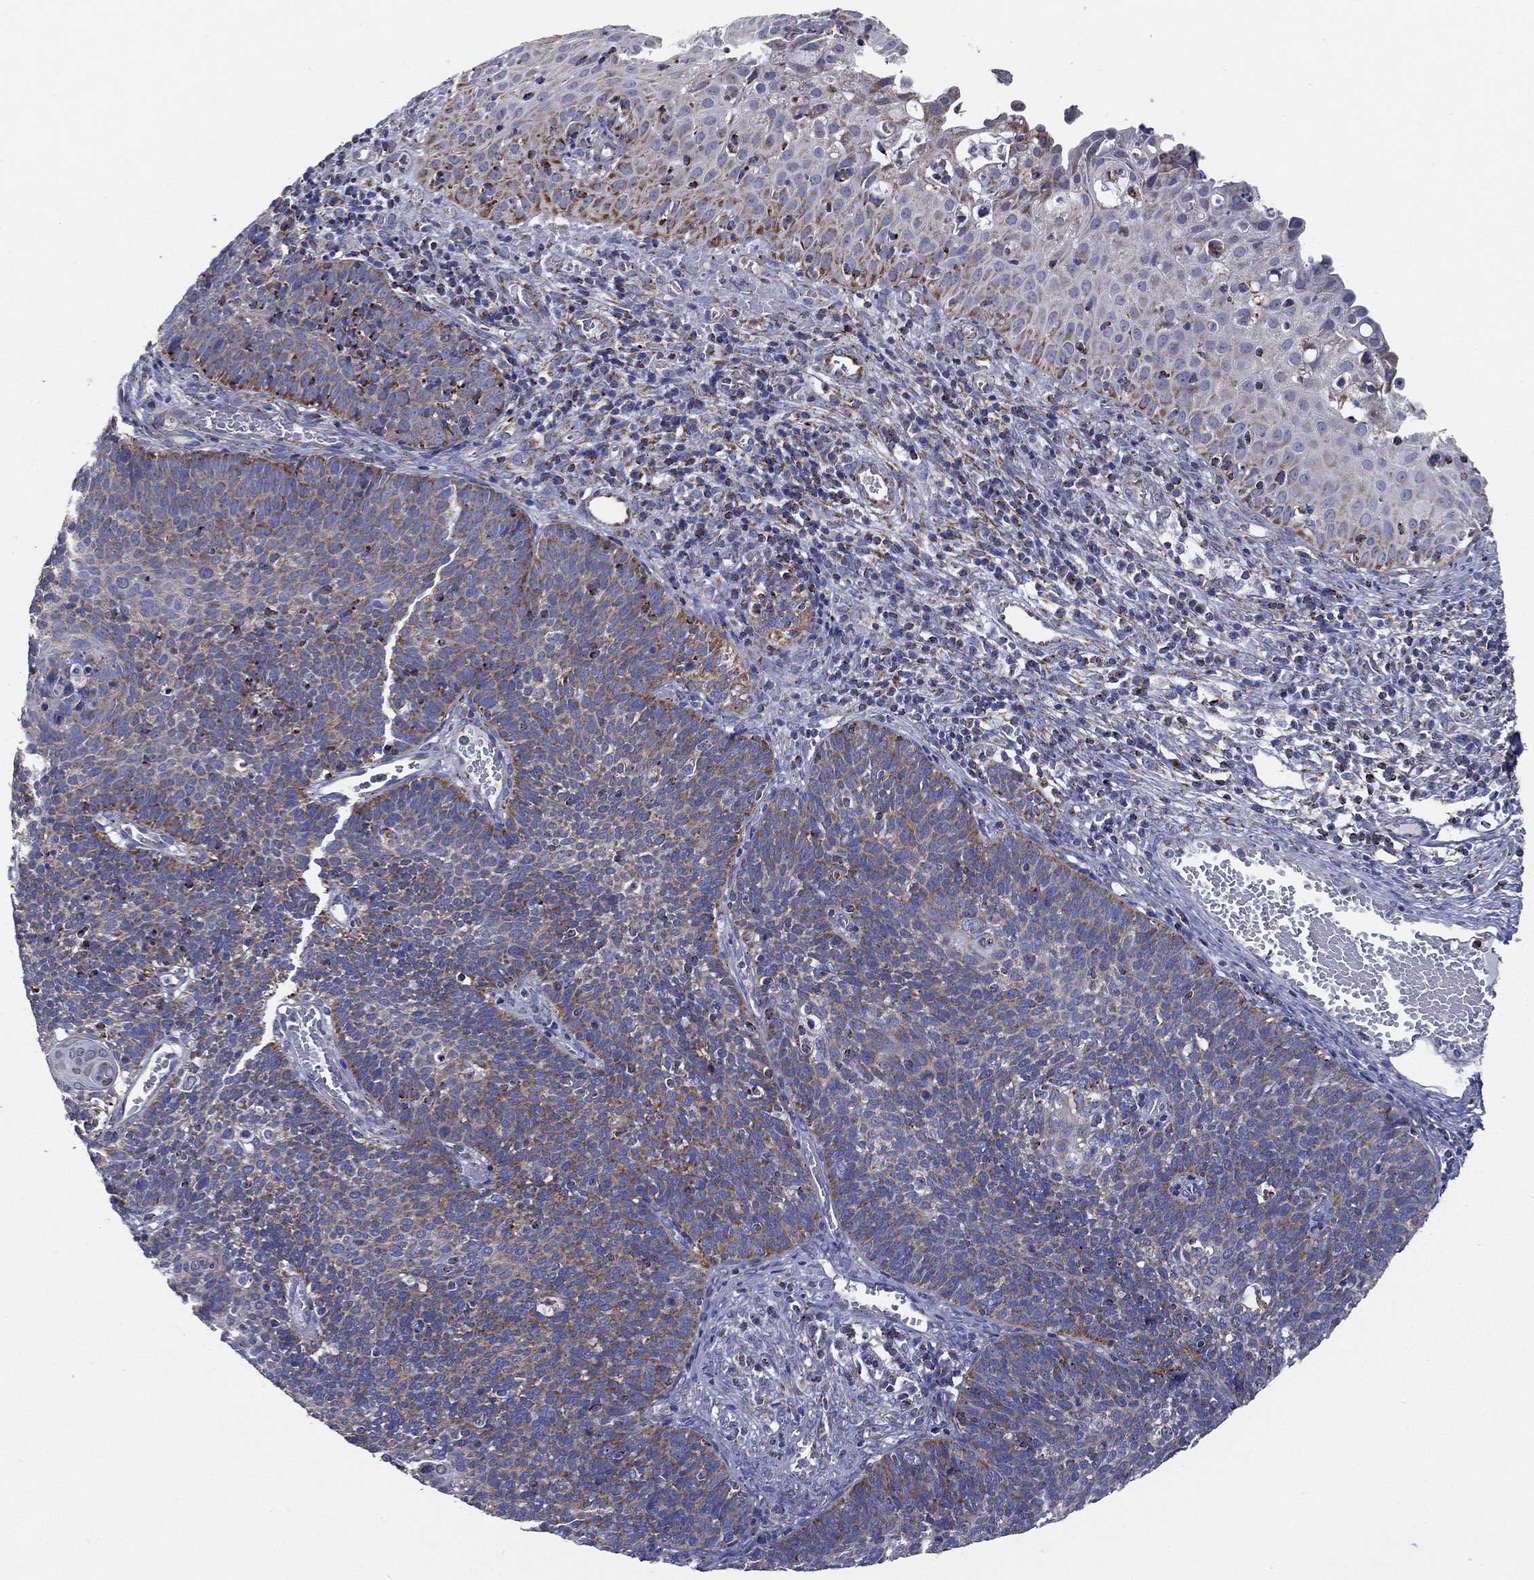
{"staining": {"intensity": "moderate", "quantity": "25%-75%", "location": "cytoplasmic/membranous"}, "tissue": "cervical cancer", "cell_type": "Tumor cells", "image_type": "cancer", "snomed": [{"axis": "morphology", "description": "Normal tissue, NOS"}, {"axis": "morphology", "description": "Squamous cell carcinoma, NOS"}, {"axis": "topography", "description": "Cervix"}], "caption": "Tumor cells show medium levels of moderate cytoplasmic/membranous expression in about 25%-75% of cells in human squamous cell carcinoma (cervical).", "gene": "SFXN1", "patient": {"sex": "female", "age": 39}}